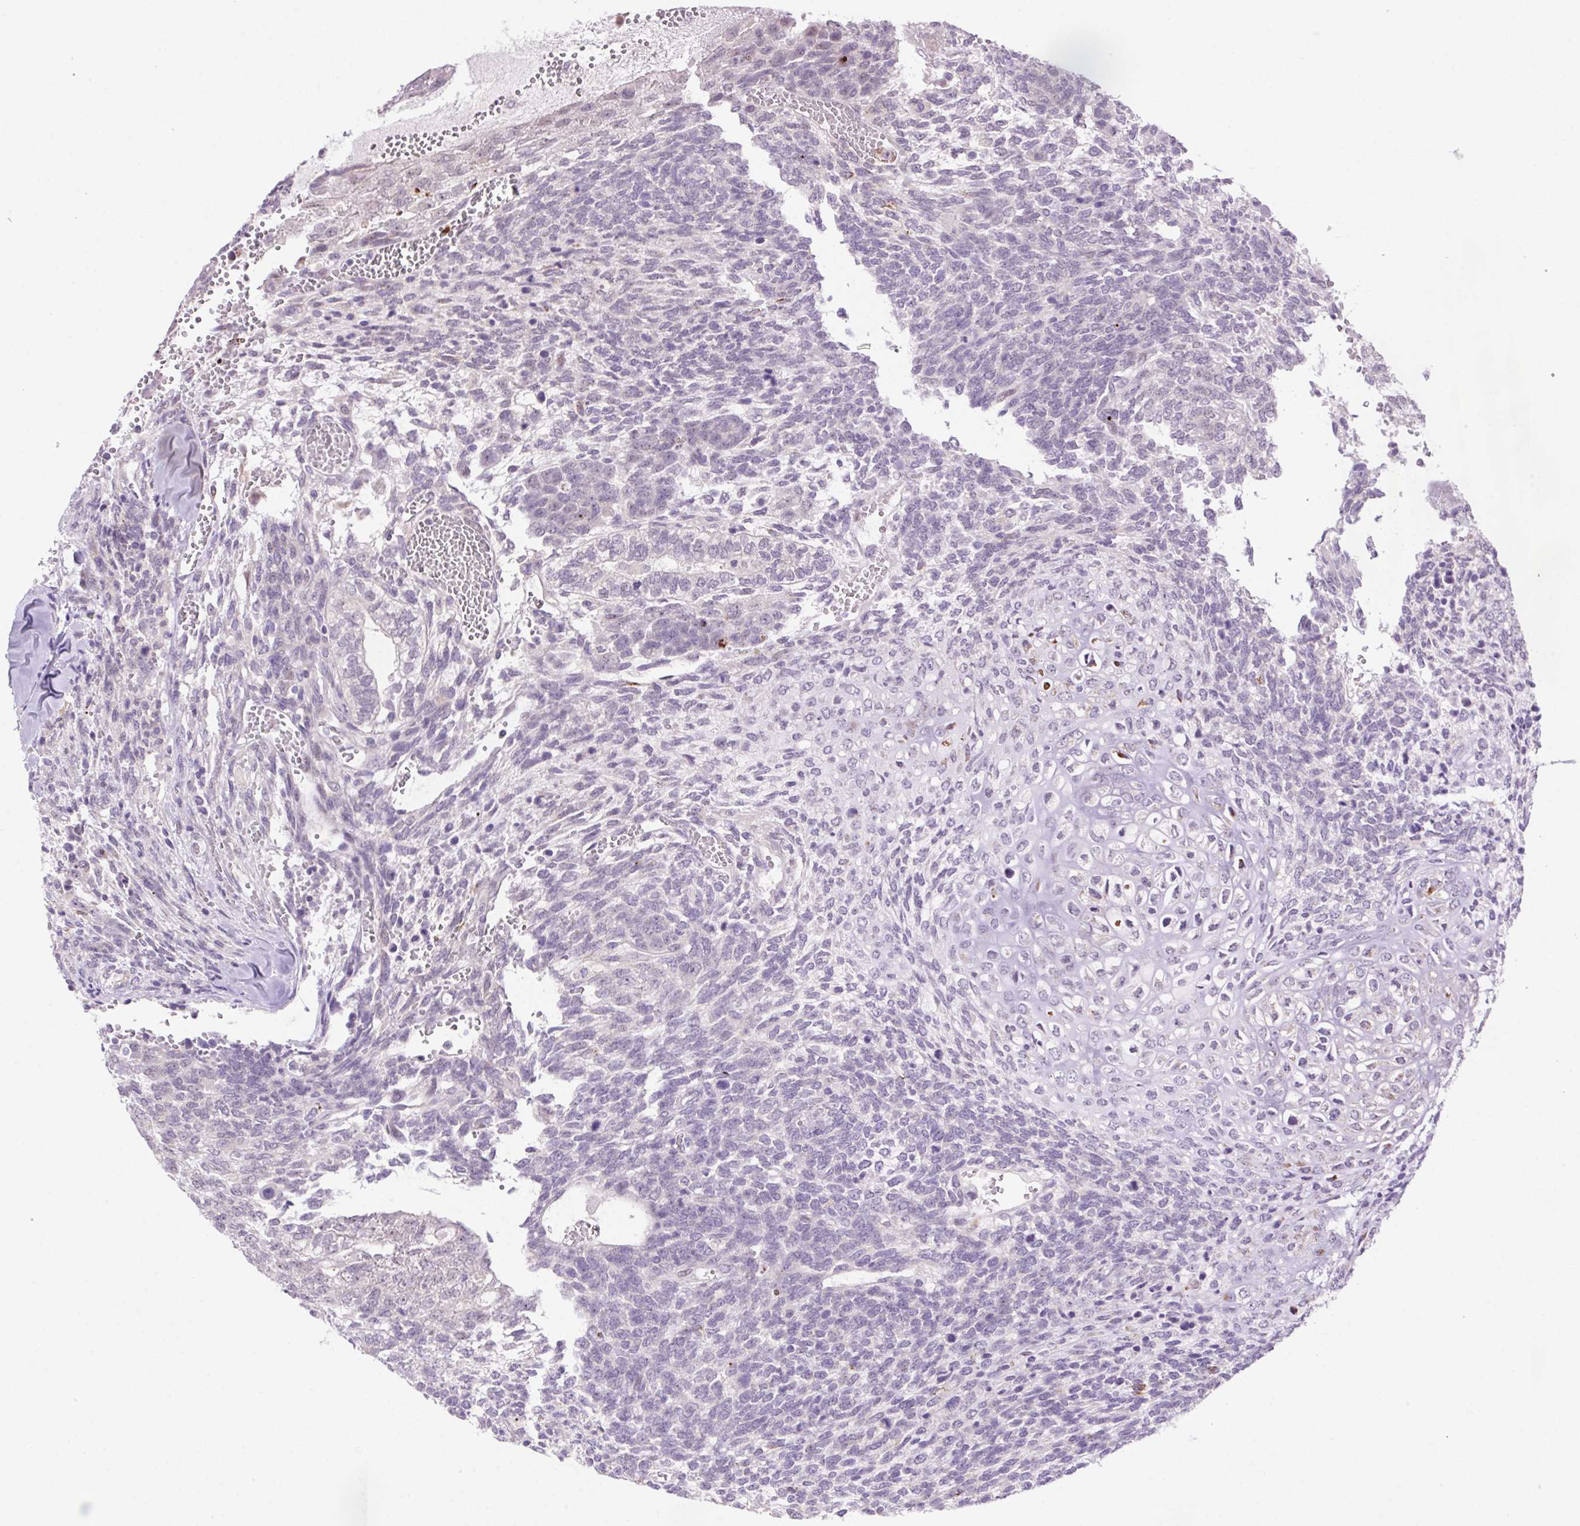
{"staining": {"intensity": "negative", "quantity": "none", "location": "none"}, "tissue": "testis cancer", "cell_type": "Tumor cells", "image_type": "cancer", "snomed": [{"axis": "morphology", "description": "Normal tissue, NOS"}, {"axis": "morphology", "description": "Carcinoma, Embryonal, NOS"}, {"axis": "topography", "description": "Testis"}, {"axis": "topography", "description": "Epididymis"}], "caption": "This is an immunohistochemistry histopathology image of human embryonal carcinoma (testis). There is no staining in tumor cells.", "gene": "LRRTM1", "patient": {"sex": "male", "age": 23}}